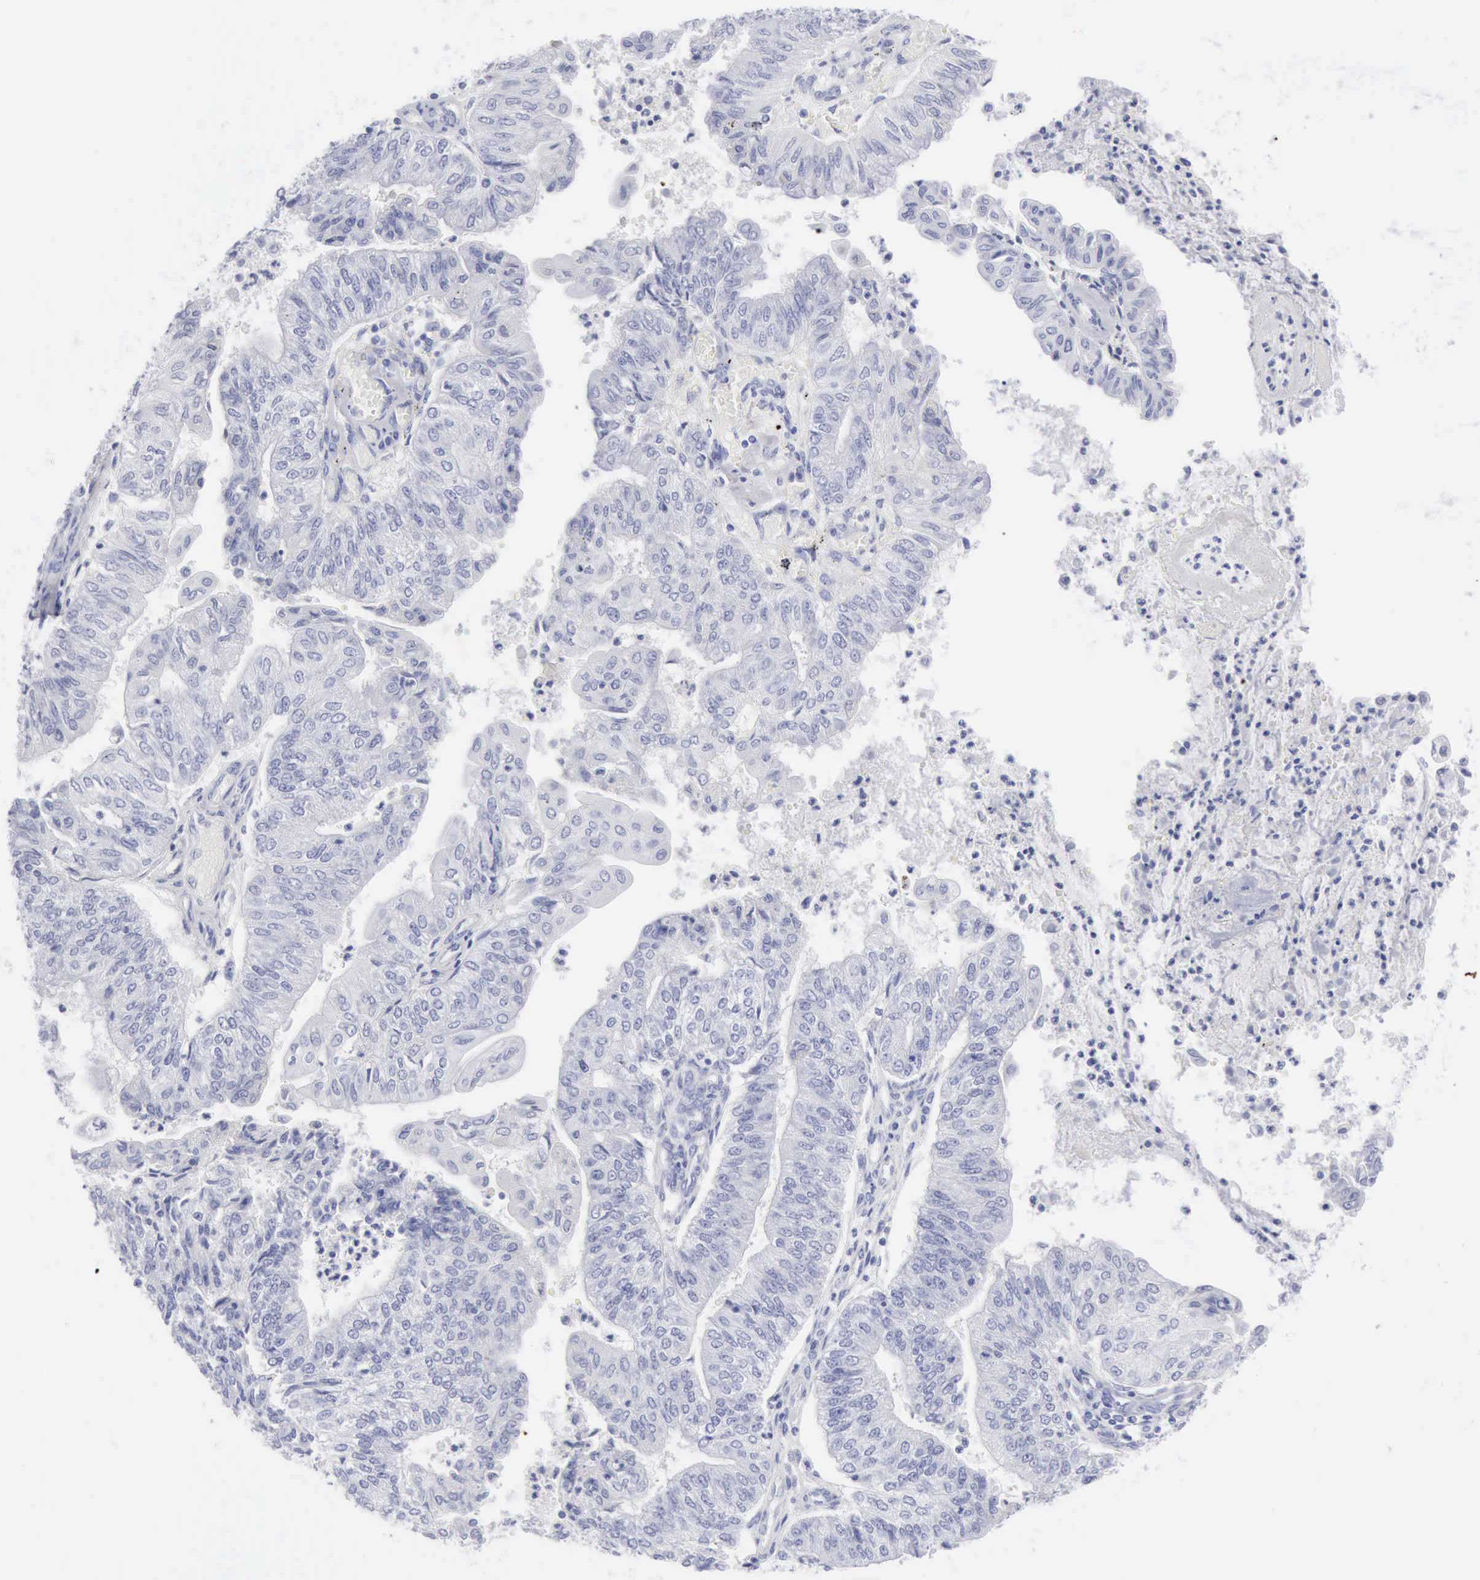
{"staining": {"intensity": "negative", "quantity": "none", "location": "none"}, "tissue": "endometrial cancer", "cell_type": "Tumor cells", "image_type": "cancer", "snomed": [{"axis": "morphology", "description": "Adenocarcinoma, NOS"}, {"axis": "topography", "description": "Endometrium"}], "caption": "High magnification brightfield microscopy of endometrial adenocarcinoma stained with DAB (brown) and counterstained with hematoxylin (blue): tumor cells show no significant expression.", "gene": "KRT10", "patient": {"sex": "female", "age": 59}}